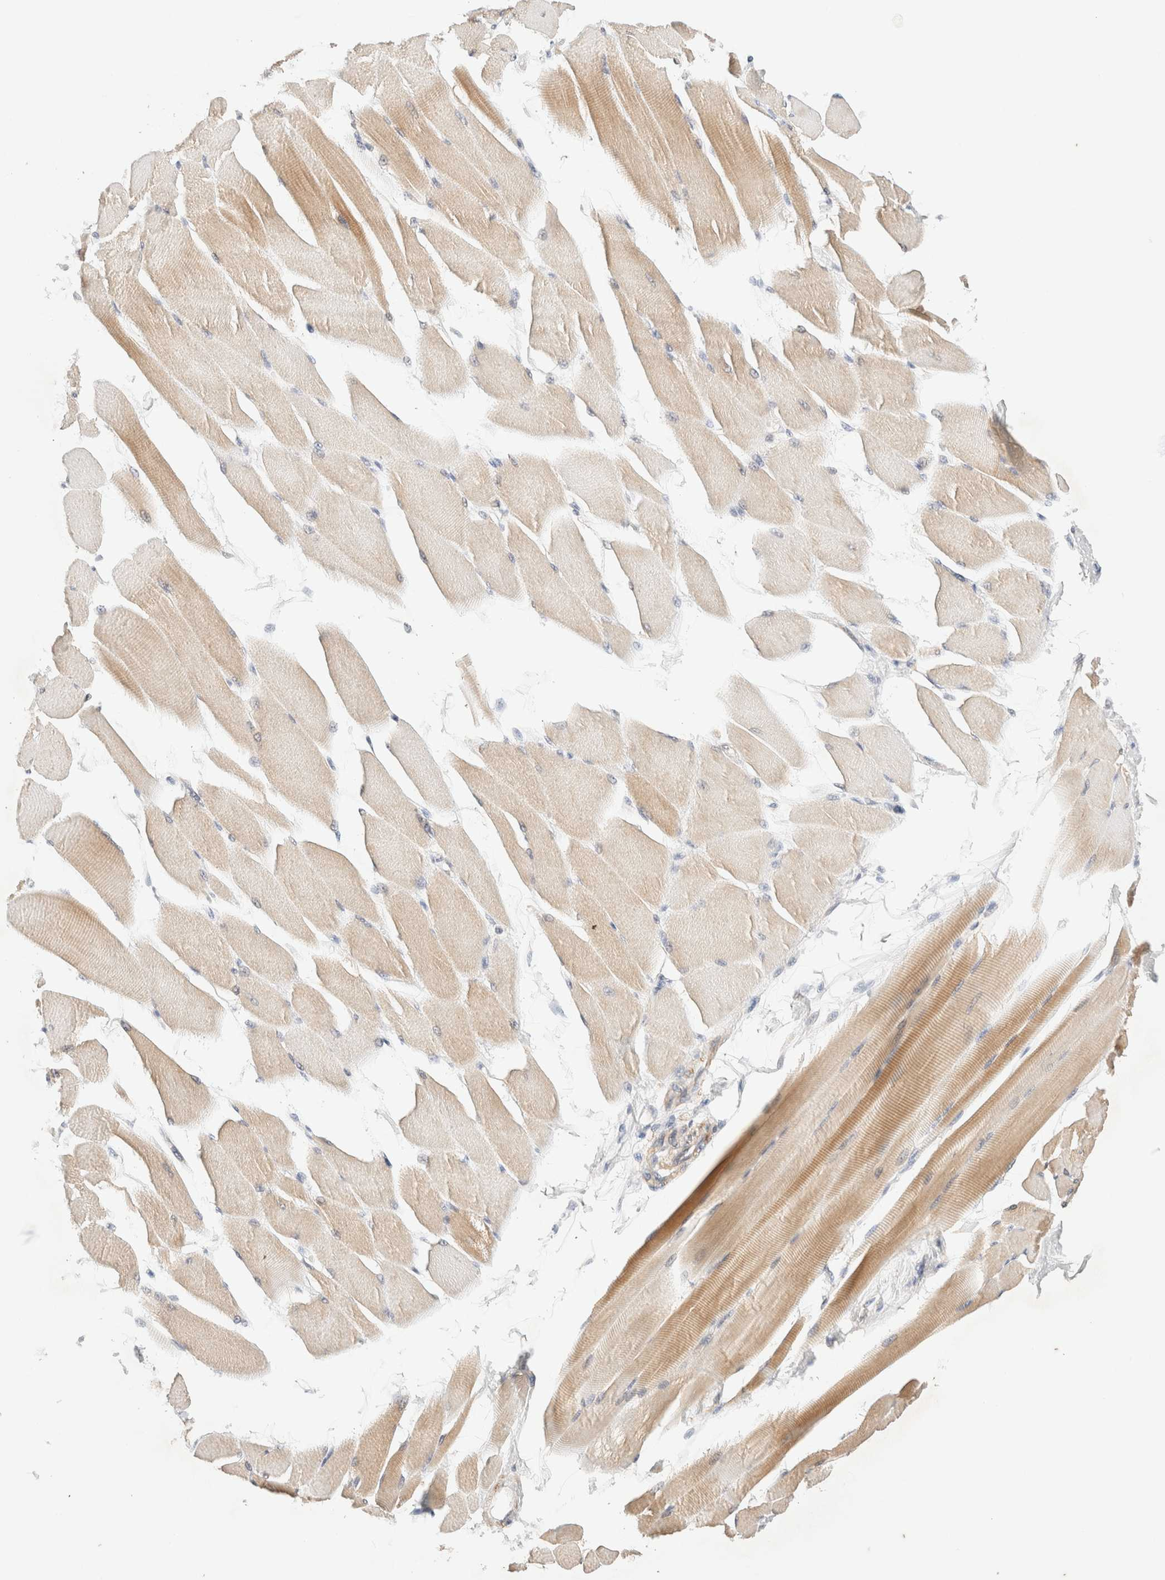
{"staining": {"intensity": "moderate", "quantity": ">75%", "location": "cytoplasmic/membranous"}, "tissue": "skeletal muscle", "cell_type": "Myocytes", "image_type": "normal", "snomed": [{"axis": "morphology", "description": "Normal tissue, NOS"}, {"axis": "topography", "description": "Skeletal muscle"}, {"axis": "topography", "description": "Peripheral nerve tissue"}], "caption": "Moderate cytoplasmic/membranous expression for a protein is present in about >75% of myocytes of unremarkable skeletal muscle using immunohistochemistry.", "gene": "RRP15", "patient": {"sex": "female", "age": 84}}